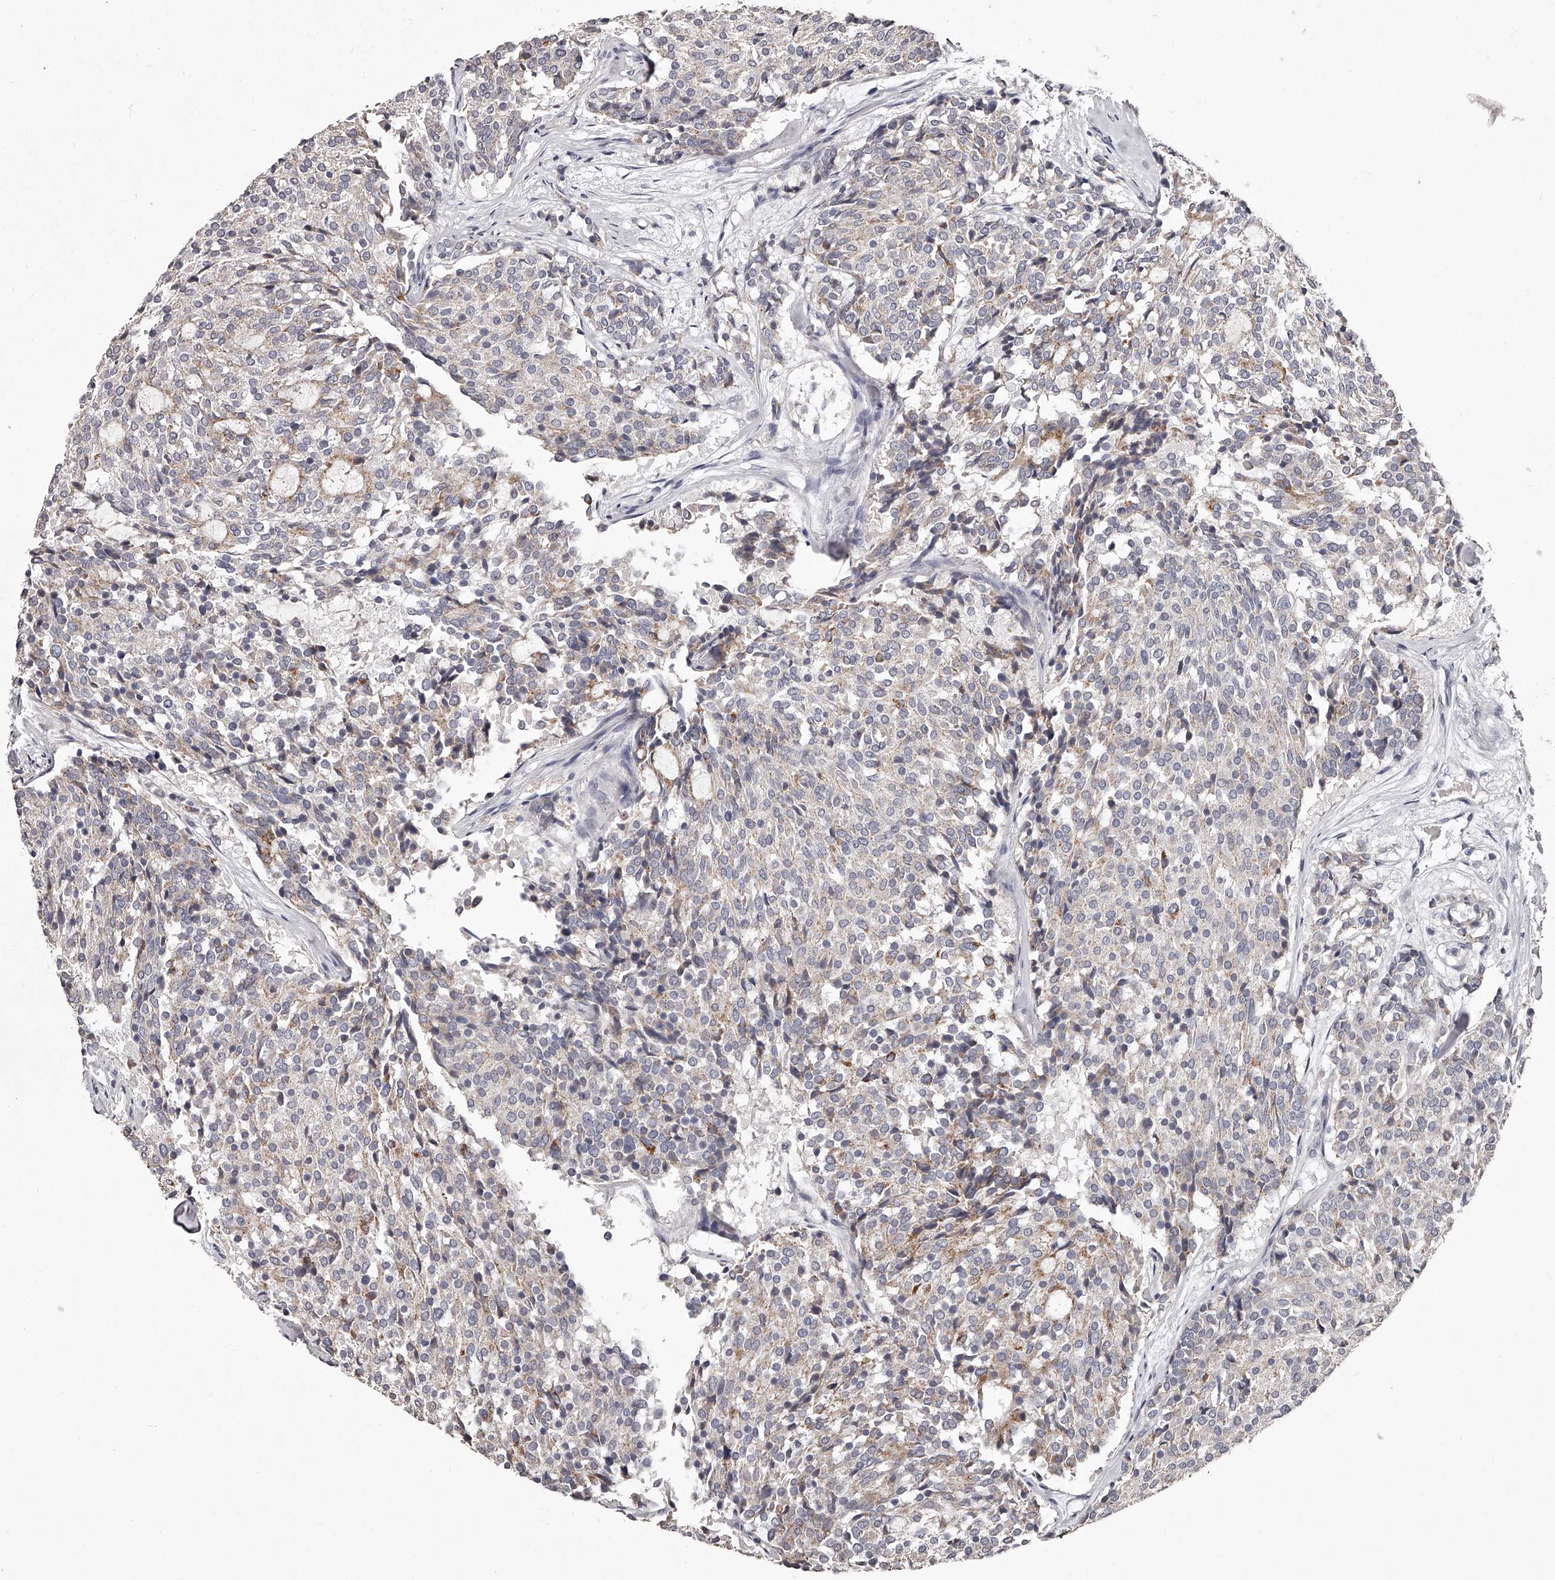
{"staining": {"intensity": "weak", "quantity": "<25%", "location": "cytoplasmic/membranous"}, "tissue": "carcinoid", "cell_type": "Tumor cells", "image_type": "cancer", "snomed": [{"axis": "morphology", "description": "Carcinoid, malignant, NOS"}, {"axis": "topography", "description": "Pancreas"}], "caption": "Carcinoid stained for a protein using IHC demonstrates no expression tumor cells.", "gene": "NT5DC1", "patient": {"sex": "female", "age": 54}}